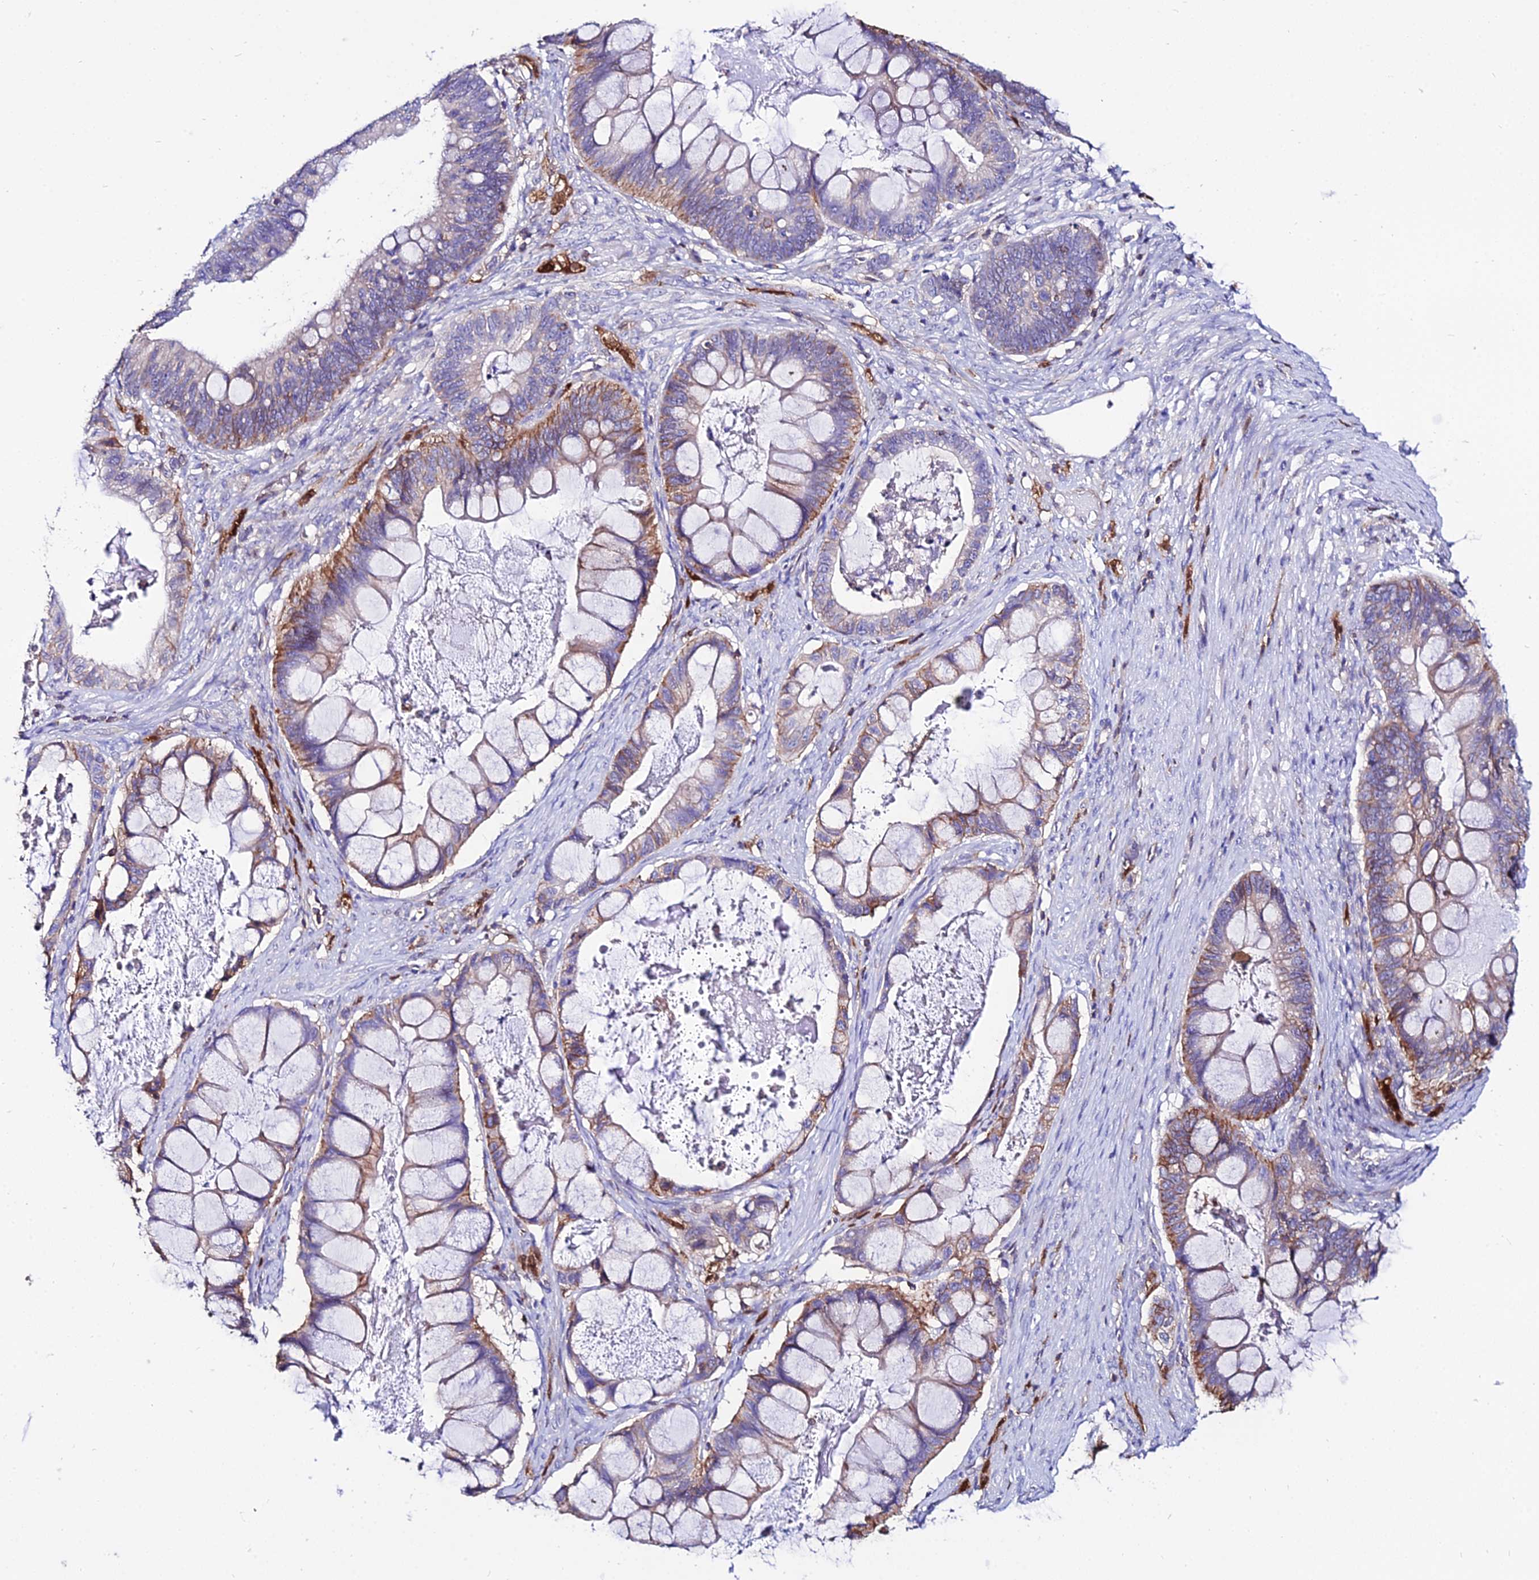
{"staining": {"intensity": "moderate", "quantity": "25%-75%", "location": "cytoplasmic/membranous"}, "tissue": "ovarian cancer", "cell_type": "Tumor cells", "image_type": "cancer", "snomed": [{"axis": "morphology", "description": "Cystadenocarcinoma, mucinous, NOS"}, {"axis": "topography", "description": "Ovary"}], "caption": "The photomicrograph demonstrates a brown stain indicating the presence of a protein in the cytoplasmic/membranous of tumor cells in mucinous cystadenocarcinoma (ovarian).", "gene": "S100A16", "patient": {"sex": "female", "age": 61}}